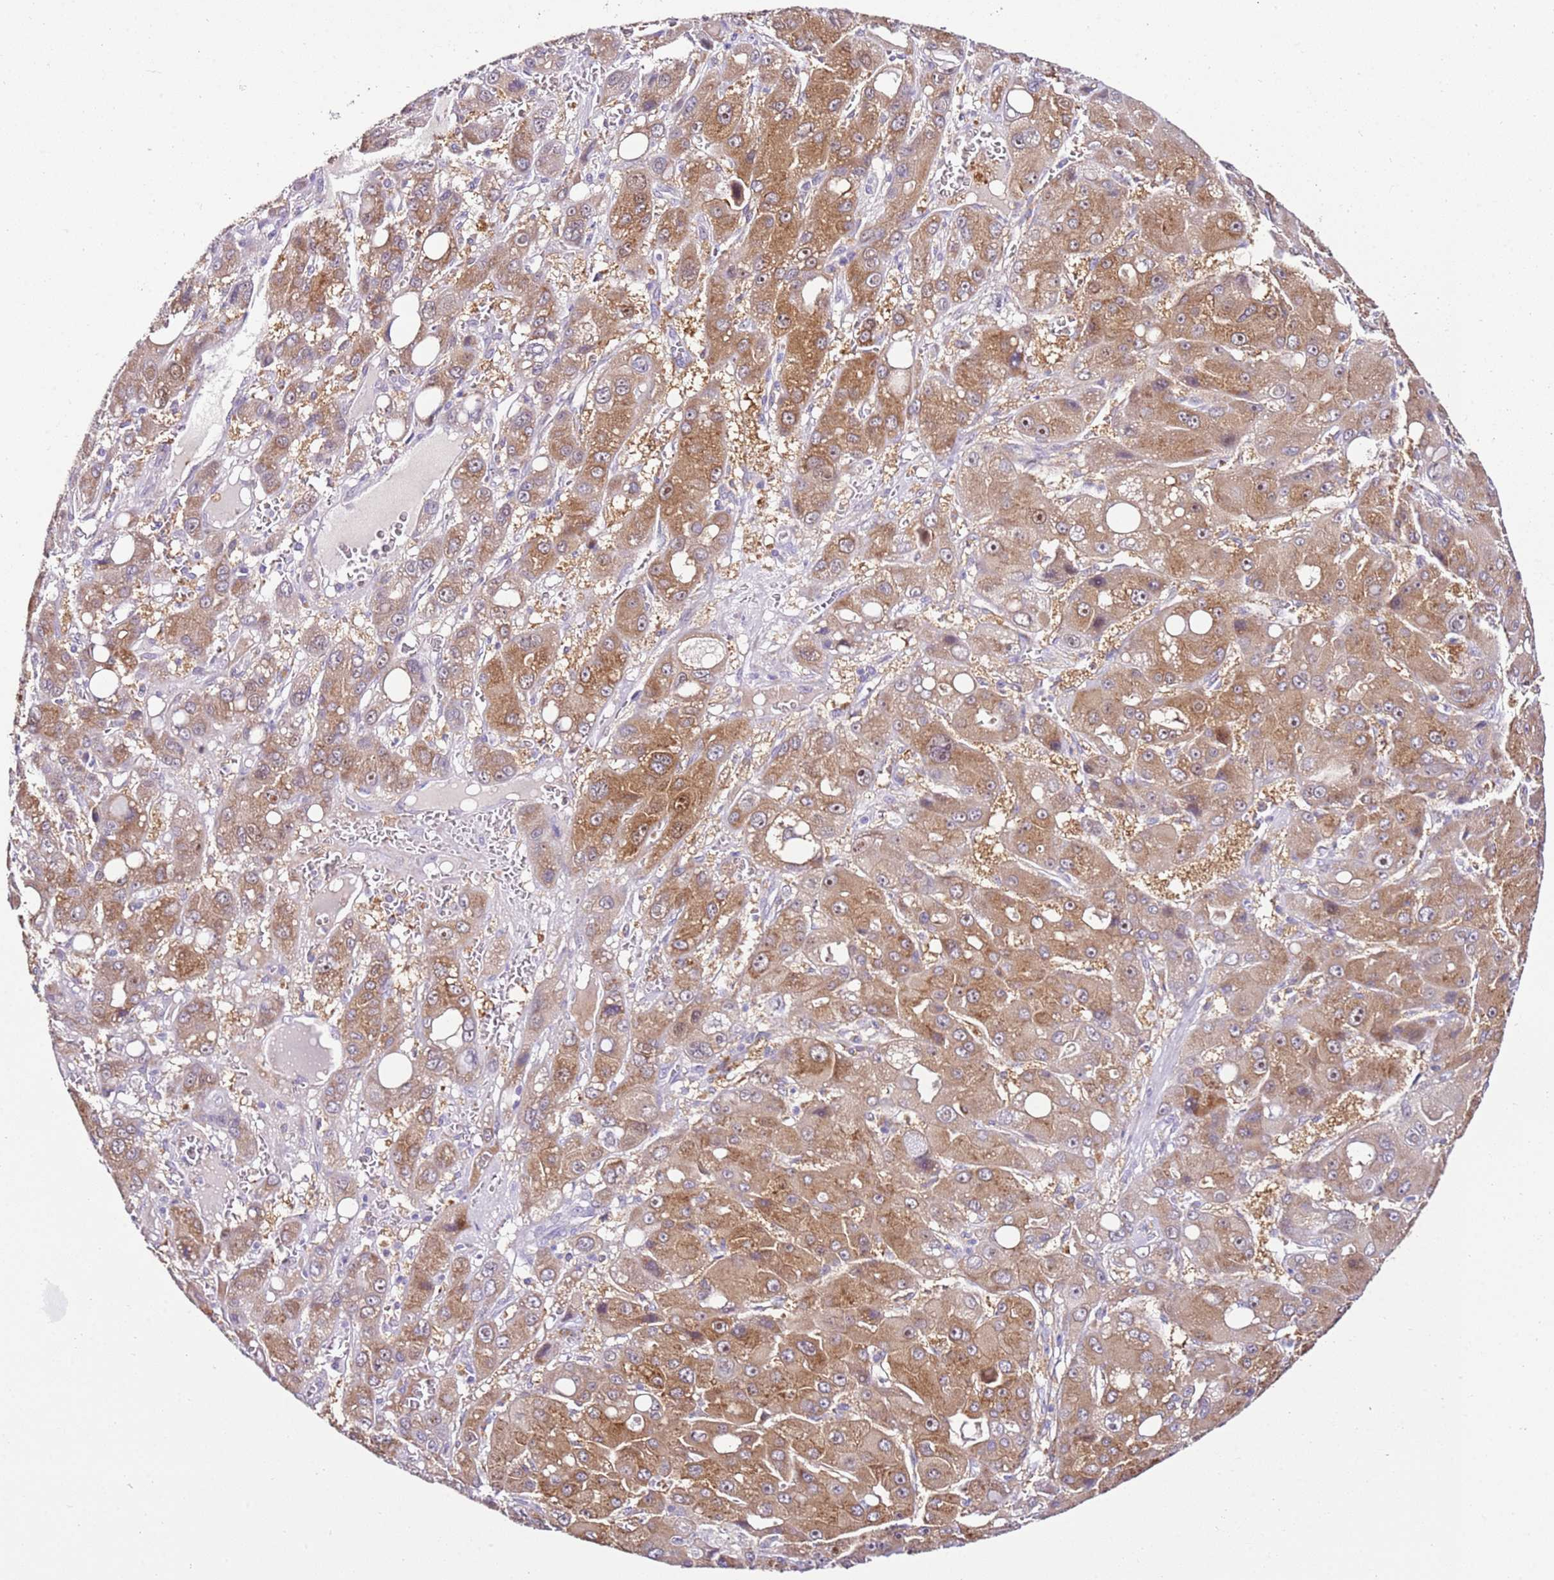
{"staining": {"intensity": "moderate", "quantity": ">75%", "location": "cytoplasmic/membranous"}, "tissue": "liver cancer", "cell_type": "Tumor cells", "image_type": "cancer", "snomed": [{"axis": "morphology", "description": "Carcinoma, Hepatocellular, NOS"}, {"axis": "topography", "description": "Liver"}], "caption": "Liver cancer (hepatocellular carcinoma) stained for a protein (brown) demonstrates moderate cytoplasmic/membranous positive expression in about >75% of tumor cells.", "gene": "HGD", "patient": {"sex": "male", "age": 55}}